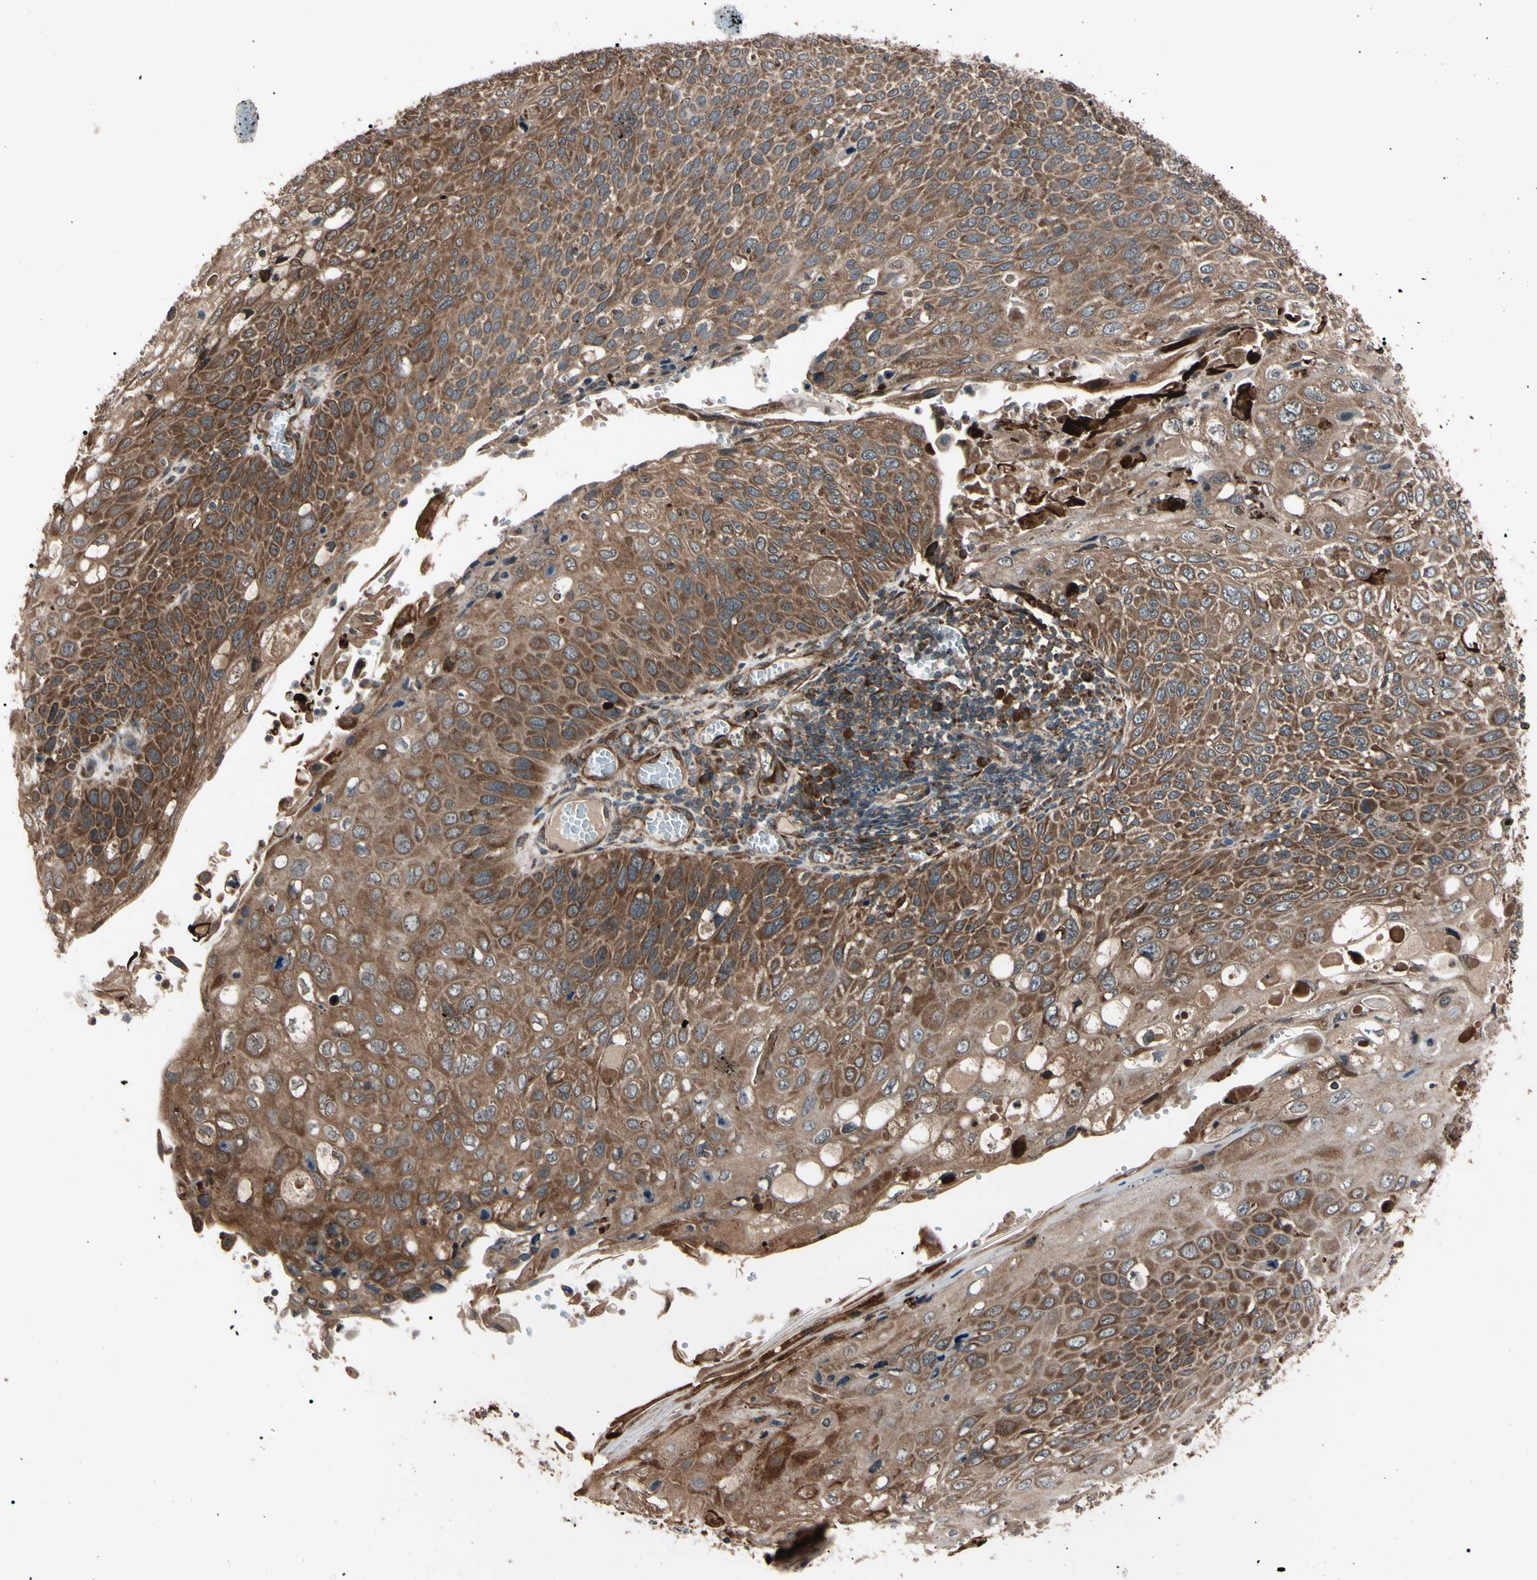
{"staining": {"intensity": "strong", "quantity": ">75%", "location": "cytoplasmic/membranous"}, "tissue": "cervical cancer", "cell_type": "Tumor cells", "image_type": "cancer", "snomed": [{"axis": "morphology", "description": "Squamous cell carcinoma, NOS"}, {"axis": "topography", "description": "Cervix"}], "caption": "A brown stain shows strong cytoplasmic/membranous positivity of a protein in human cervical cancer (squamous cell carcinoma) tumor cells. The protein of interest is shown in brown color, while the nuclei are stained blue.", "gene": "GUCY1B1", "patient": {"sex": "female", "age": 70}}